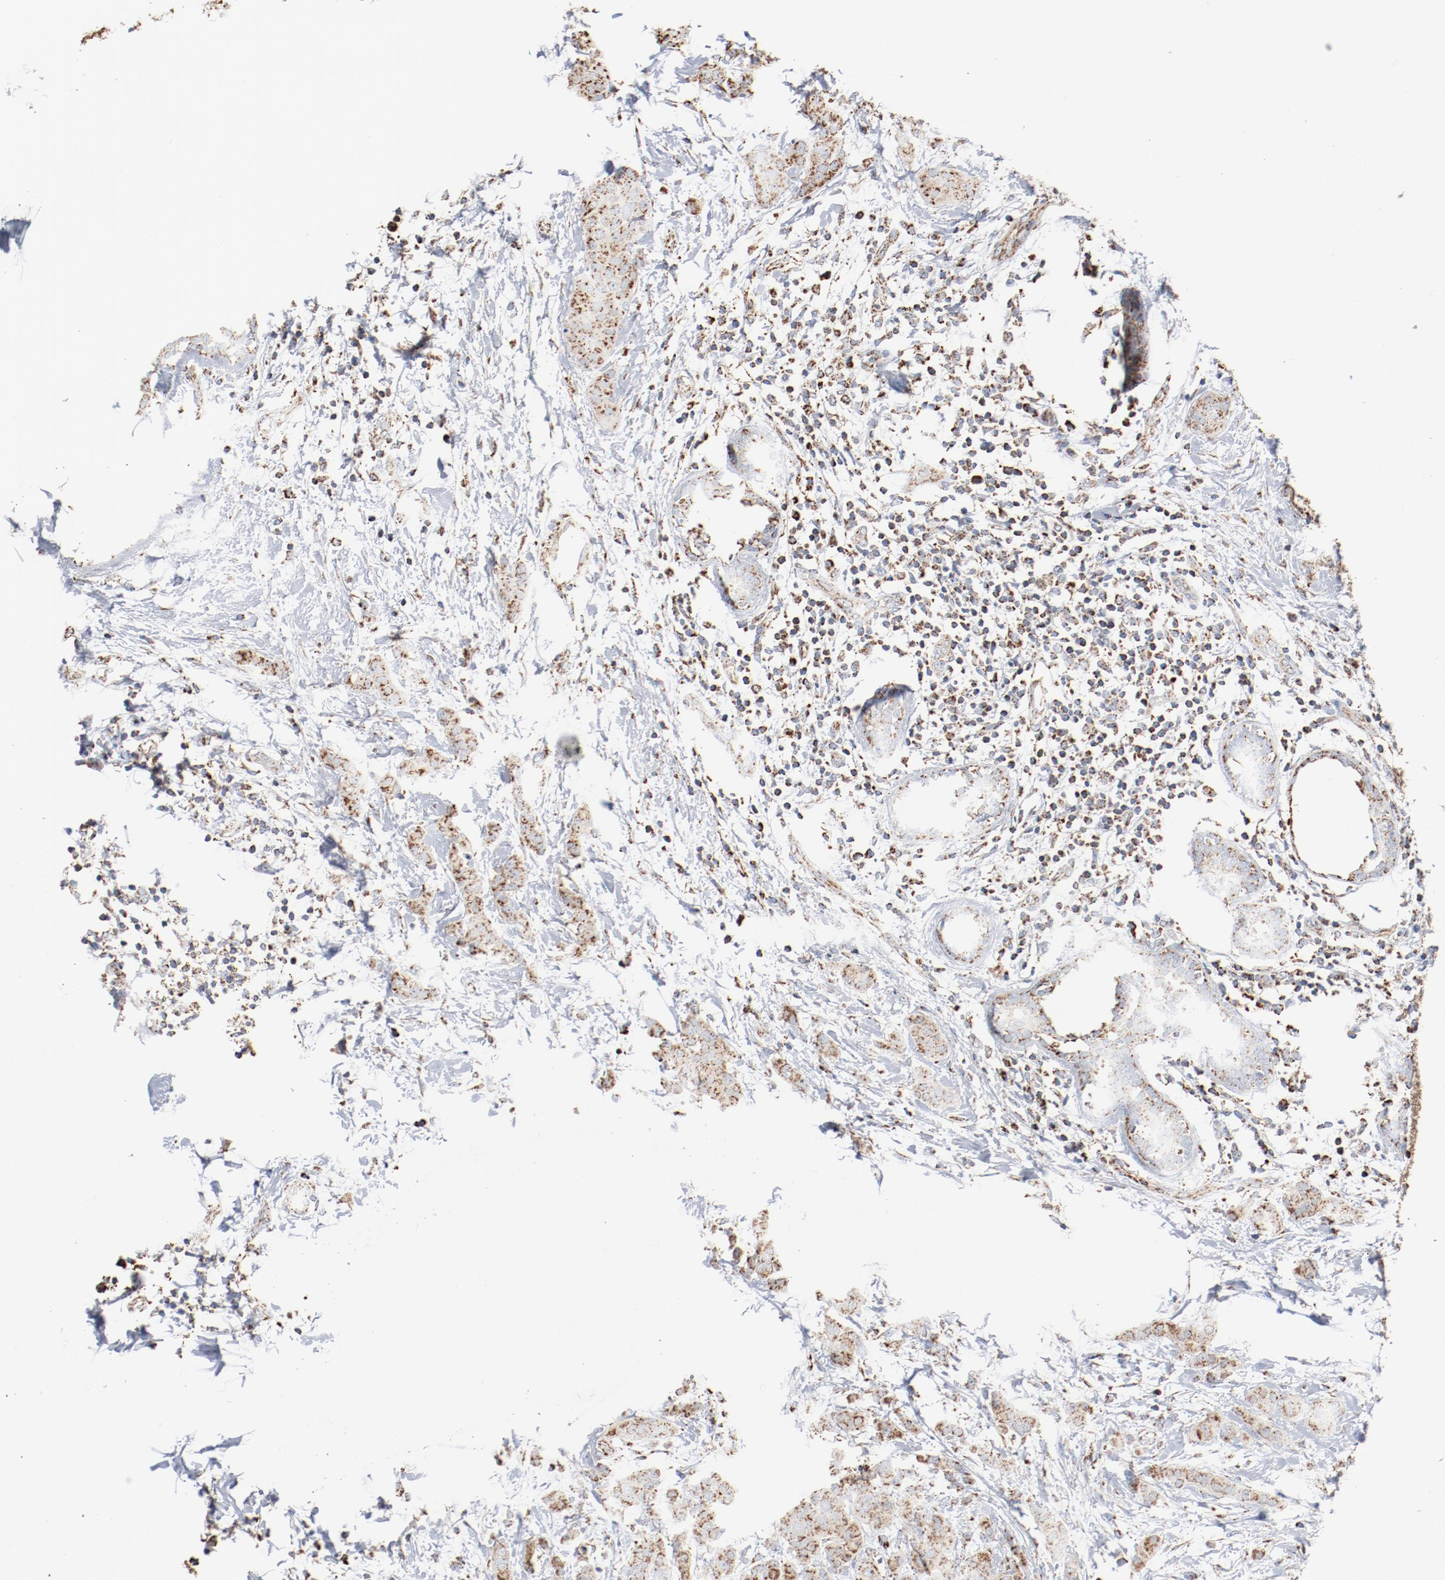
{"staining": {"intensity": "strong", "quantity": ">75%", "location": "cytoplasmic/membranous"}, "tissue": "breast cancer", "cell_type": "Tumor cells", "image_type": "cancer", "snomed": [{"axis": "morphology", "description": "Duct carcinoma"}, {"axis": "topography", "description": "Breast"}], "caption": "High-power microscopy captured an immunohistochemistry (IHC) micrograph of breast cancer (intraductal carcinoma), revealing strong cytoplasmic/membranous staining in approximately >75% of tumor cells.", "gene": "NDUFS4", "patient": {"sex": "female", "age": 40}}